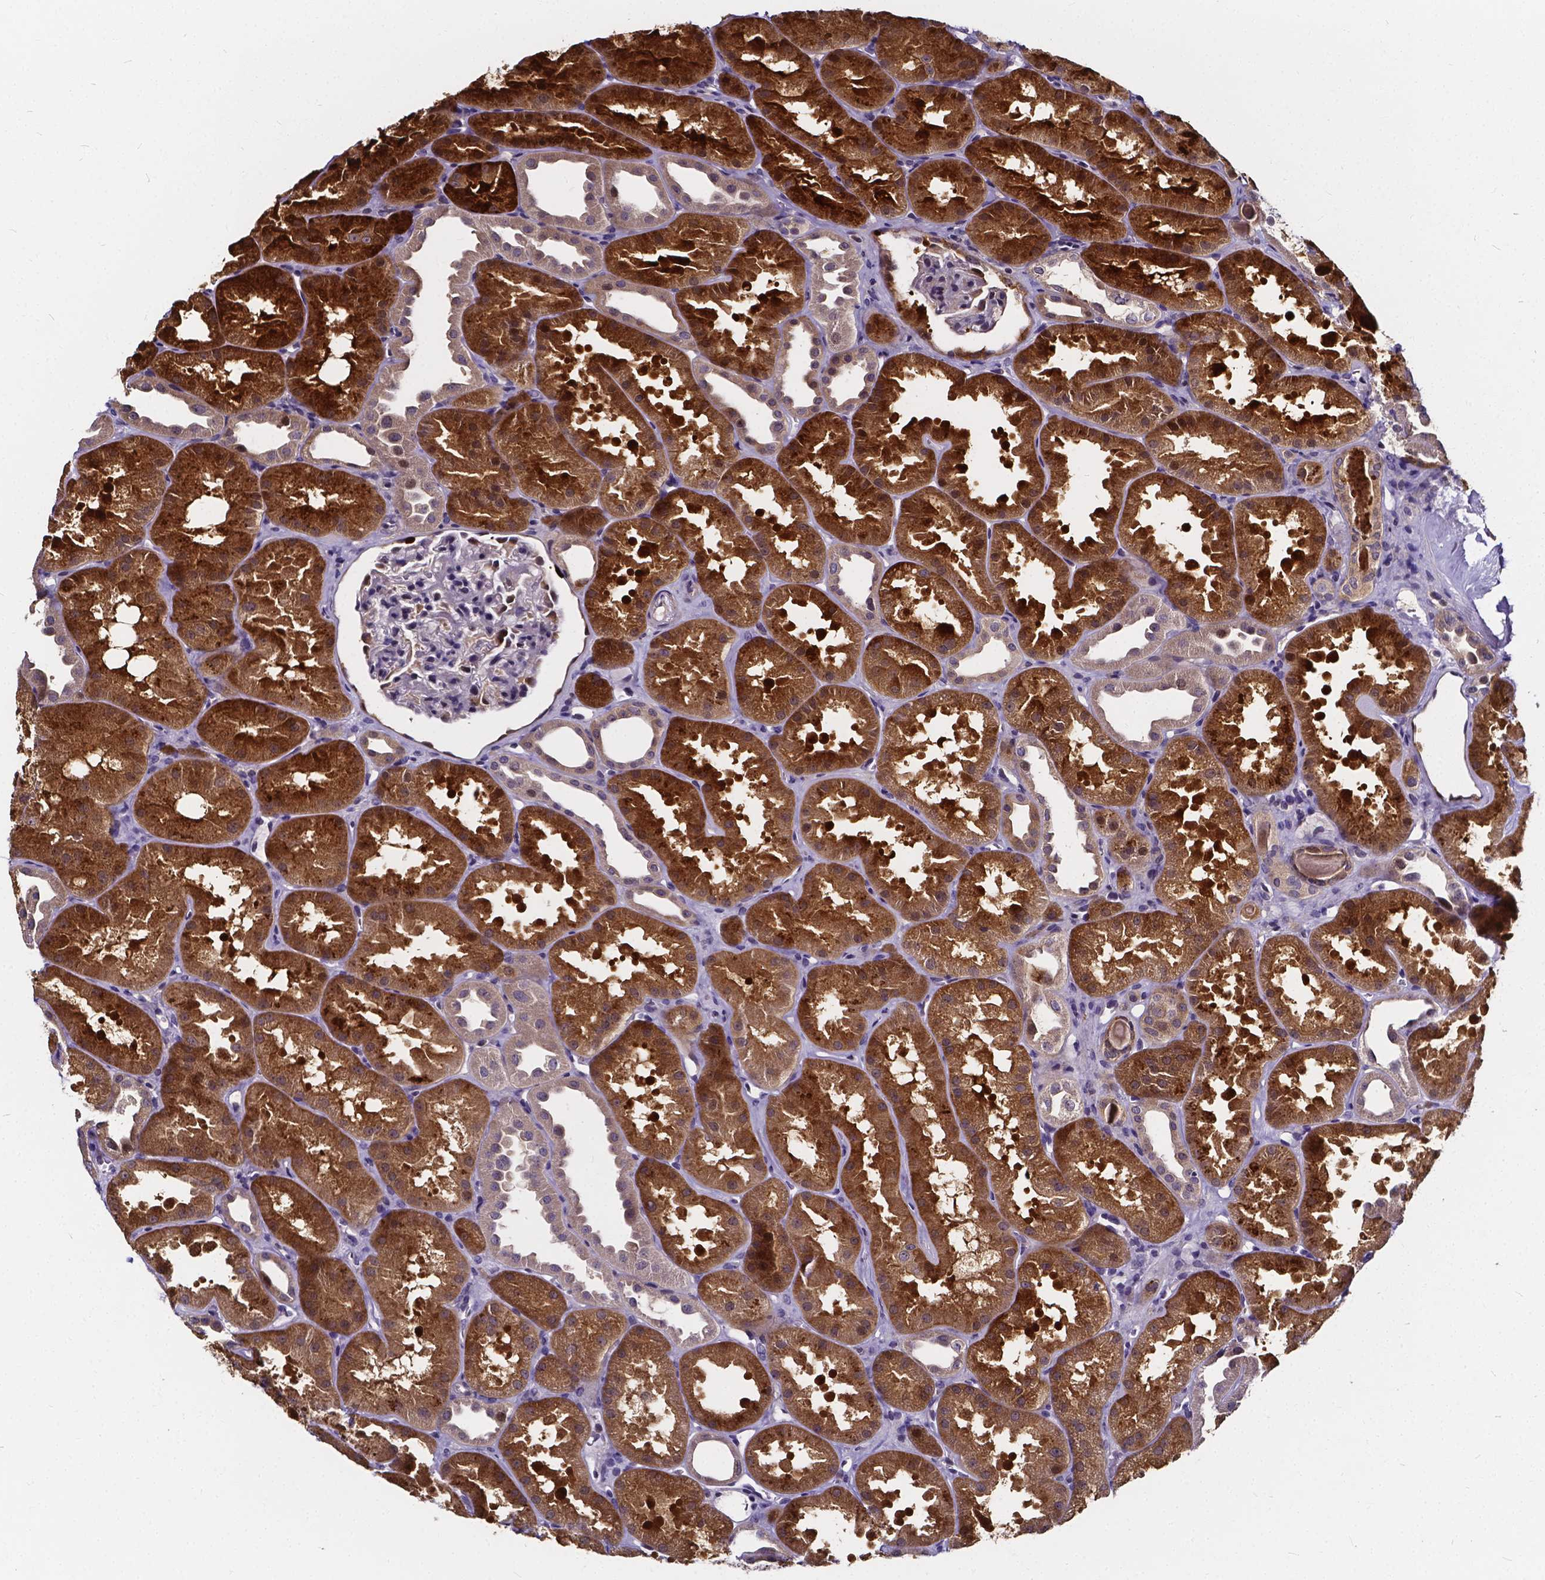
{"staining": {"intensity": "negative", "quantity": "none", "location": "none"}, "tissue": "kidney", "cell_type": "Cells in glomeruli", "image_type": "normal", "snomed": [{"axis": "morphology", "description": "Normal tissue, NOS"}, {"axis": "topography", "description": "Kidney"}], "caption": "Immunohistochemistry (IHC) image of unremarkable kidney: kidney stained with DAB reveals no significant protein positivity in cells in glomeruli.", "gene": "SOWAHA", "patient": {"sex": "male", "age": 61}}